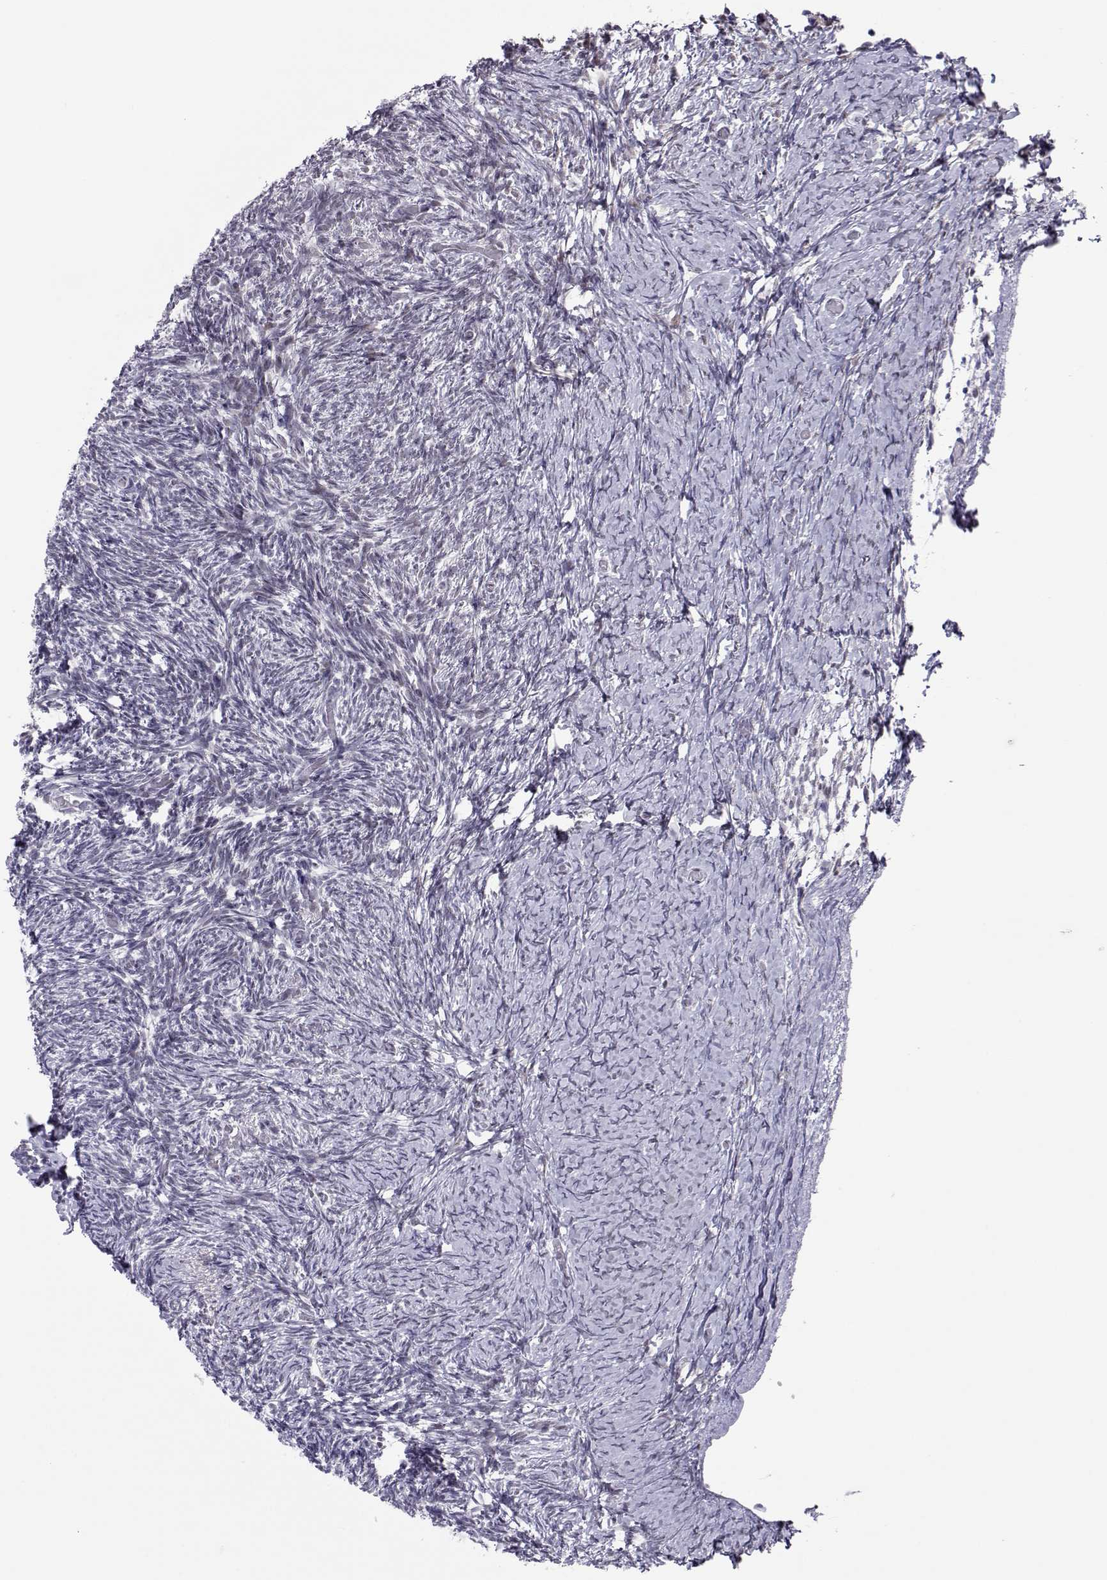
{"staining": {"intensity": "negative", "quantity": "none", "location": "none"}, "tissue": "ovary", "cell_type": "Follicle cells", "image_type": "normal", "snomed": [{"axis": "morphology", "description": "Normal tissue, NOS"}, {"axis": "topography", "description": "Ovary"}], "caption": "This is a photomicrograph of immunohistochemistry (IHC) staining of unremarkable ovary, which shows no positivity in follicle cells.", "gene": "SIX6", "patient": {"sex": "female", "age": 39}}